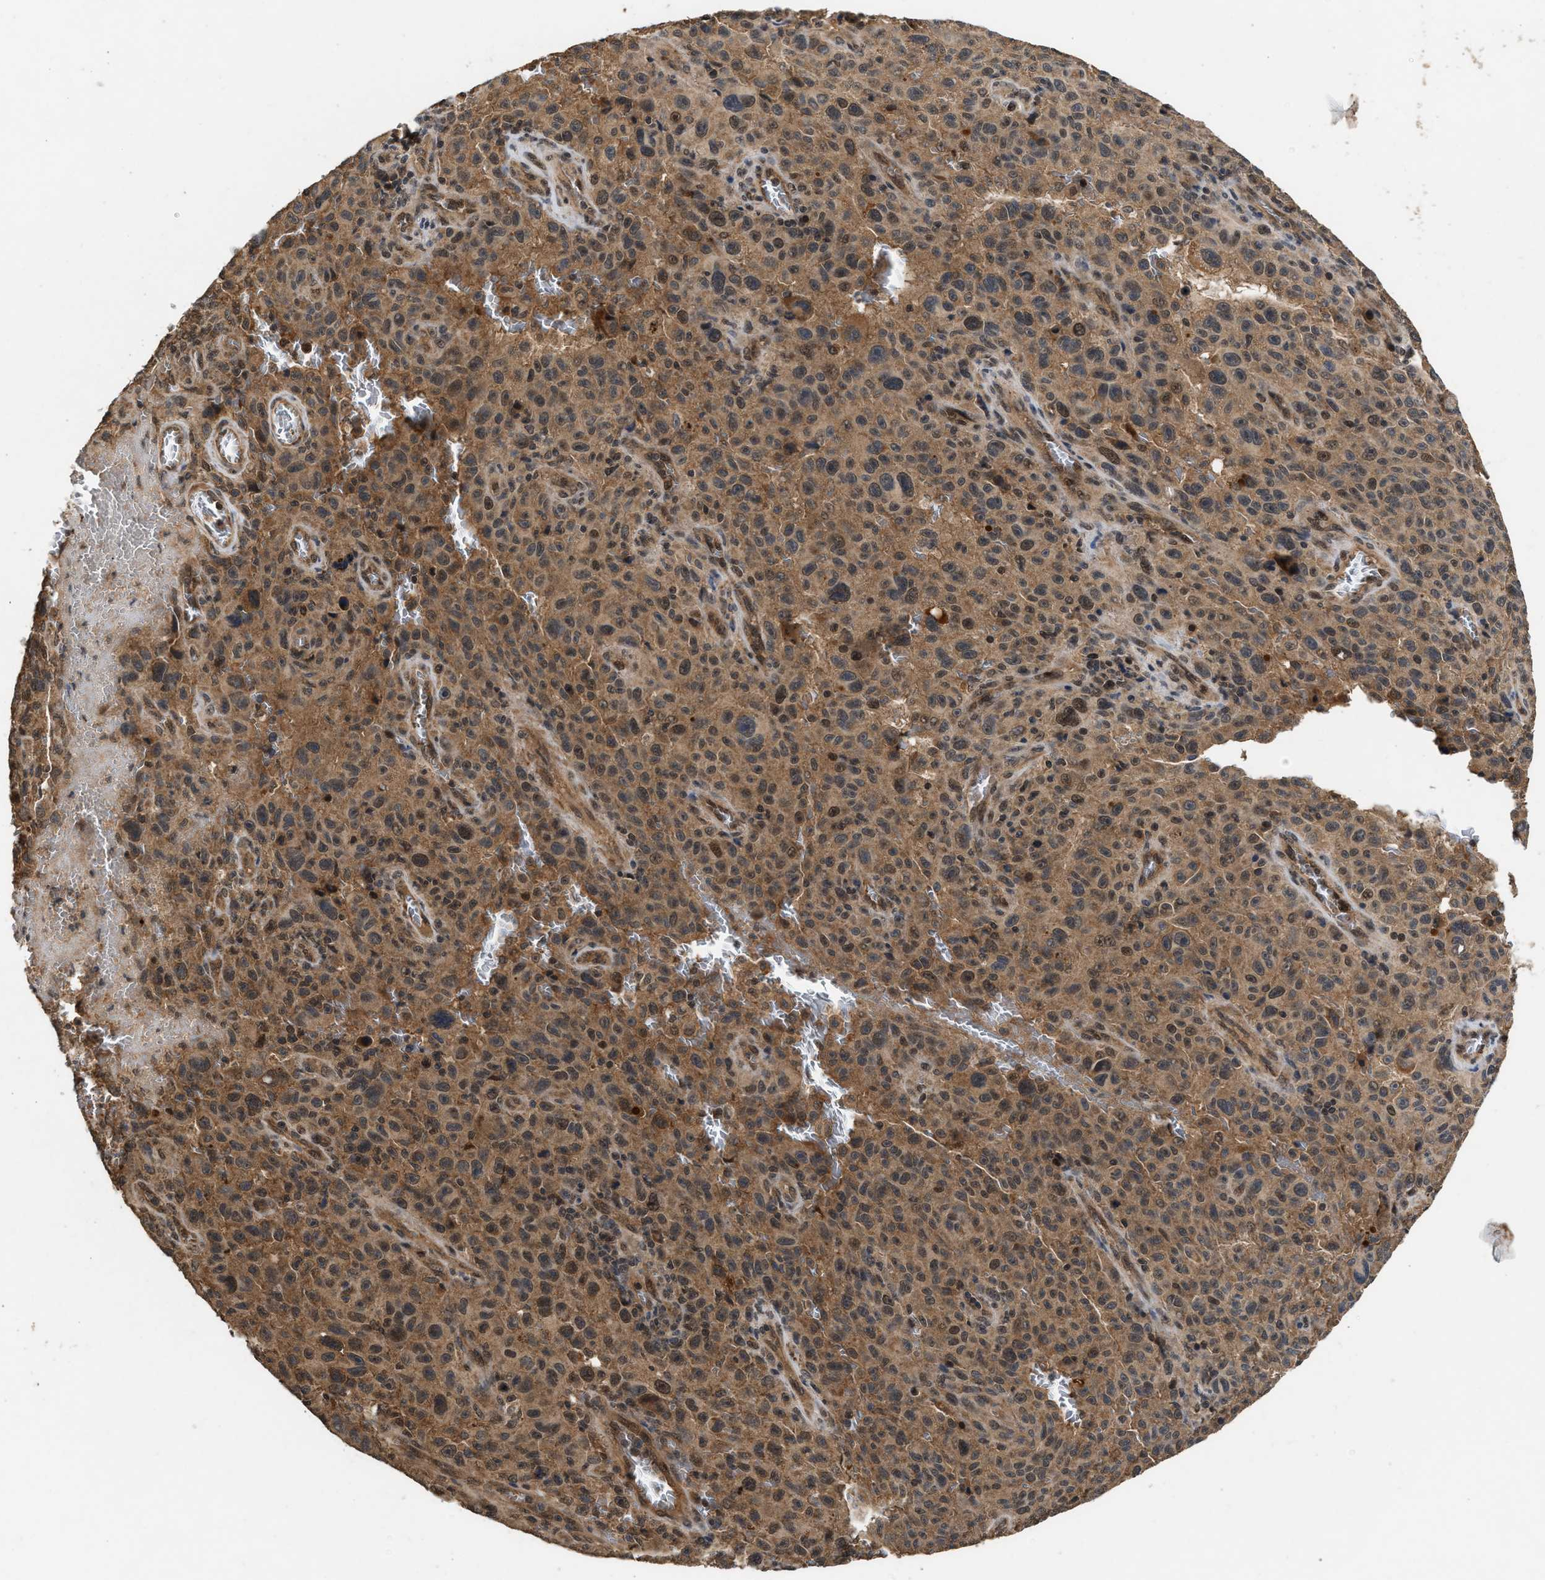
{"staining": {"intensity": "moderate", "quantity": ">75%", "location": "cytoplasmic/membranous,nuclear"}, "tissue": "melanoma", "cell_type": "Tumor cells", "image_type": "cancer", "snomed": [{"axis": "morphology", "description": "Malignant melanoma, NOS"}, {"axis": "topography", "description": "Skin"}], "caption": "Moderate cytoplasmic/membranous and nuclear expression for a protein is identified in approximately >75% of tumor cells of melanoma using immunohistochemistry (IHC).", "gene": "RUSC2", "patient": {"sex": "female", "age": 82}}